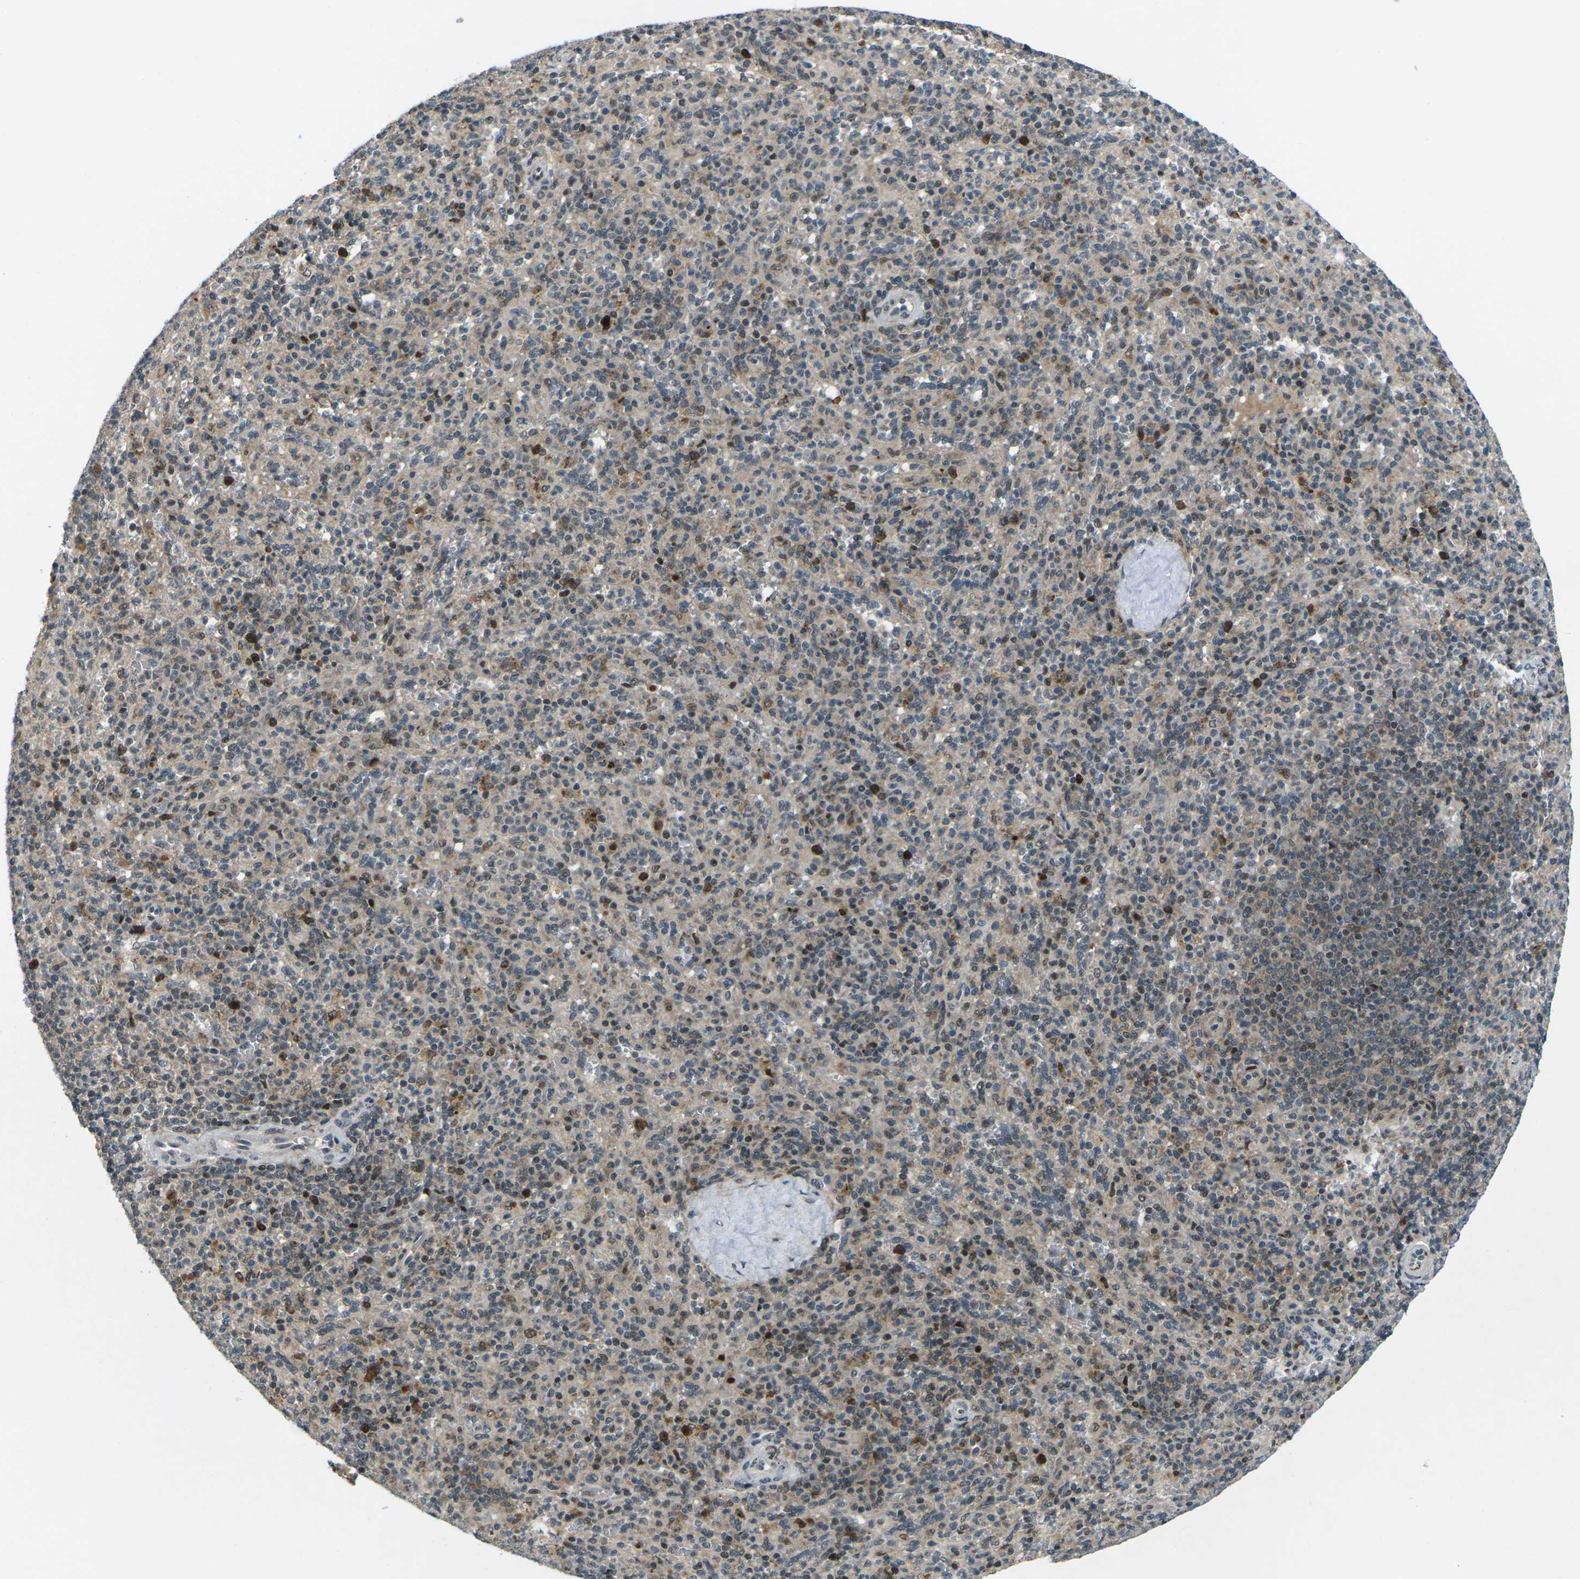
{"staining": {"intensity": "moderate", "quantity": "25%-75%", "location": "nuclear"}, "tissue": "spleen", "cell_type": "Cells in red pulp", "image_type": "normal", "snomed": [{"axis": "morphology", "description": "Normal tissue, NOS"}, {"axis": "topography", "description": "Spleen"}], "caption": "DAB (3,3'-diaminobenzidine) immunohistochemical staining of normal human spleen reveals moderate nuclear protein staining in approximately 25%-75% of cells in red pulp.", "gene": "UBE2S", "patient": {"sex": "male", "age": 36}}